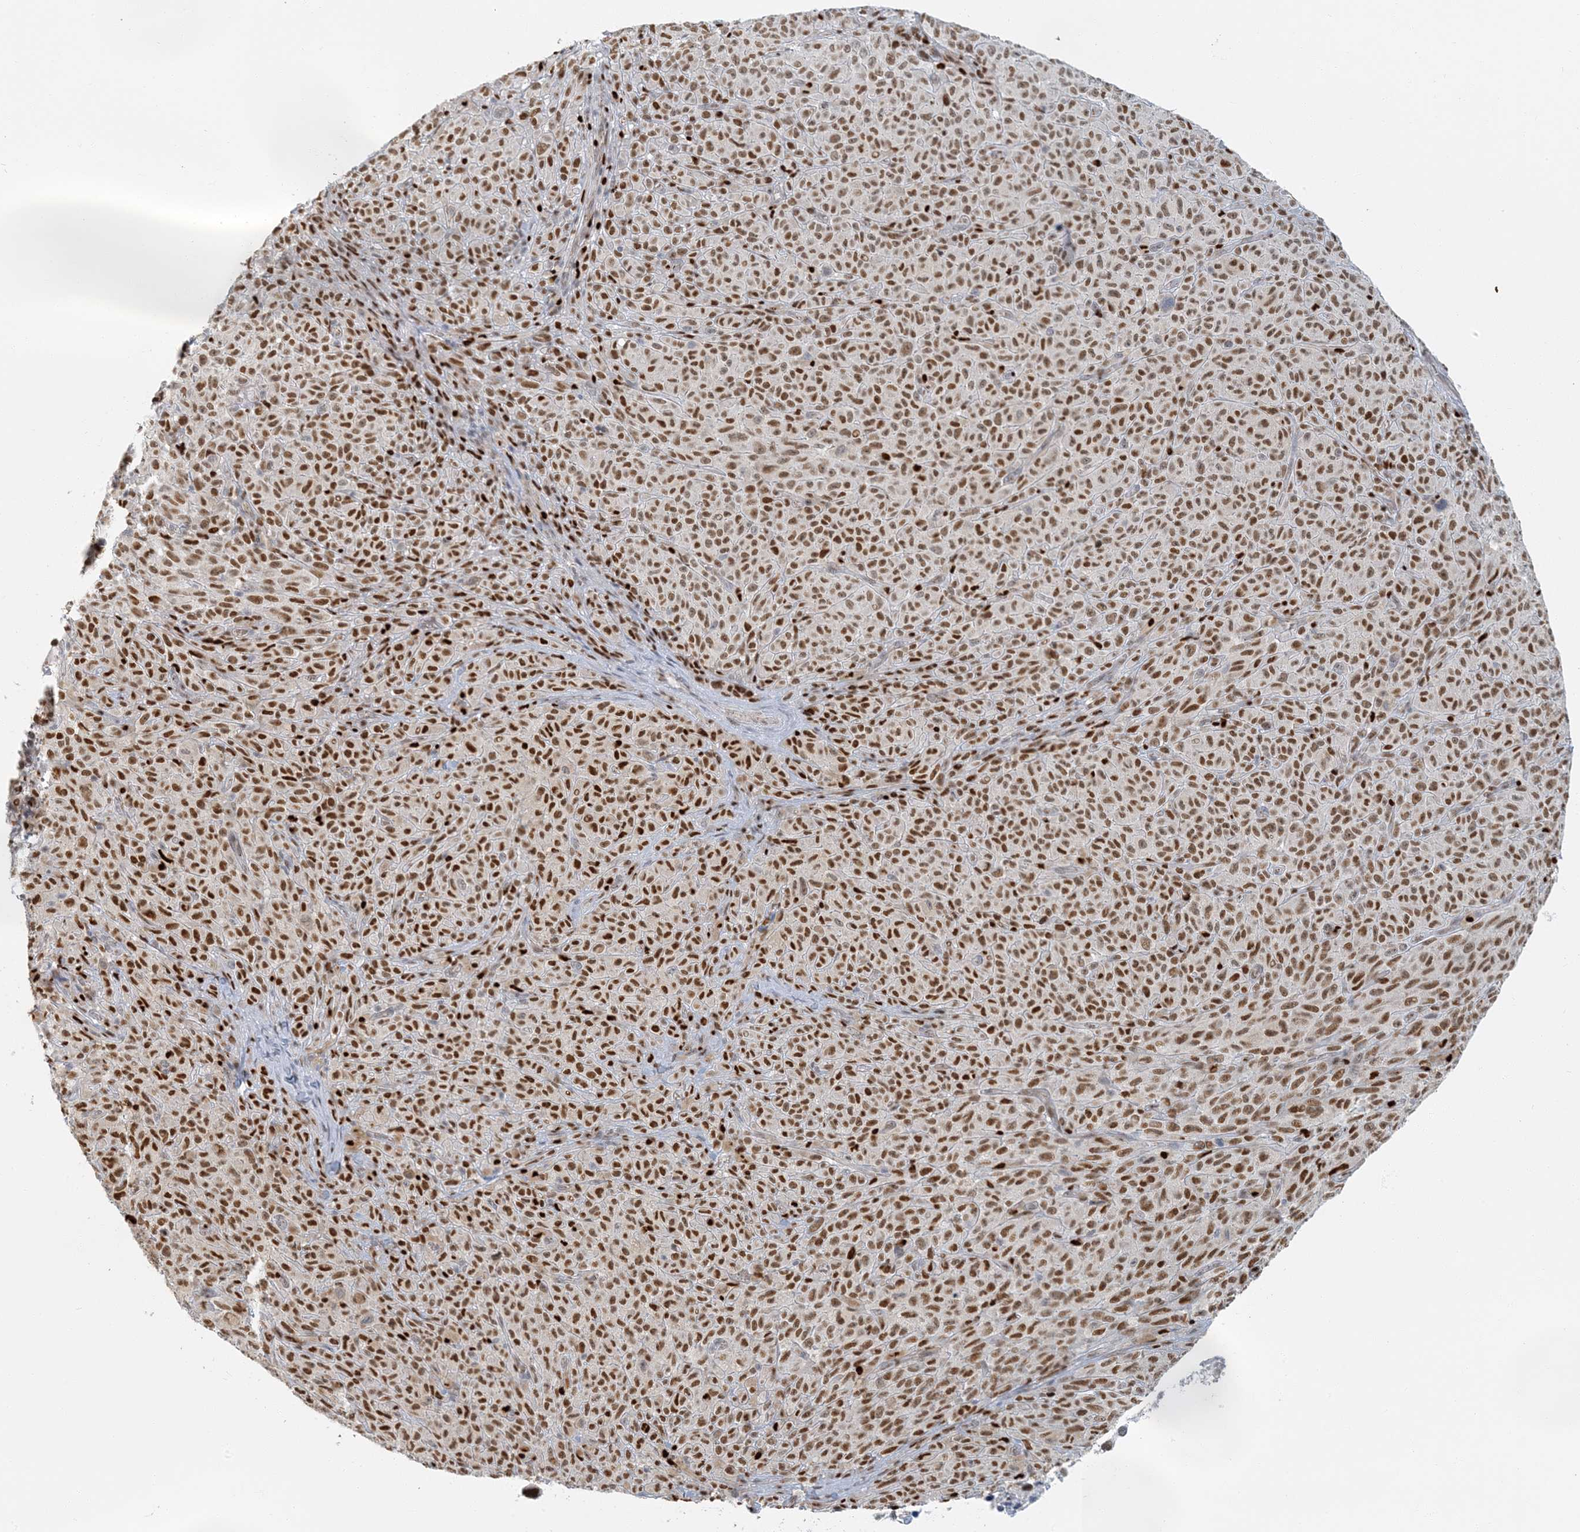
{"staining": {"intensity": "moderate", "quantity": ">75%", "location": "nuclear"}, "tissue": "melanoma", "cell_type": "Tumor cells", "image_type": "cancer", "snomed": [{"axis": "morphology", "description": "Malignant melanoma, NOS"}, {"axis": "topography", "description": "Skin"}], "caption": "Protein staining shows moderate nuclear positivity in about >75% of tumor cells in malignant melanoma.", "gene": "AK9", "patient": {"sex": "female", "age": 82}}